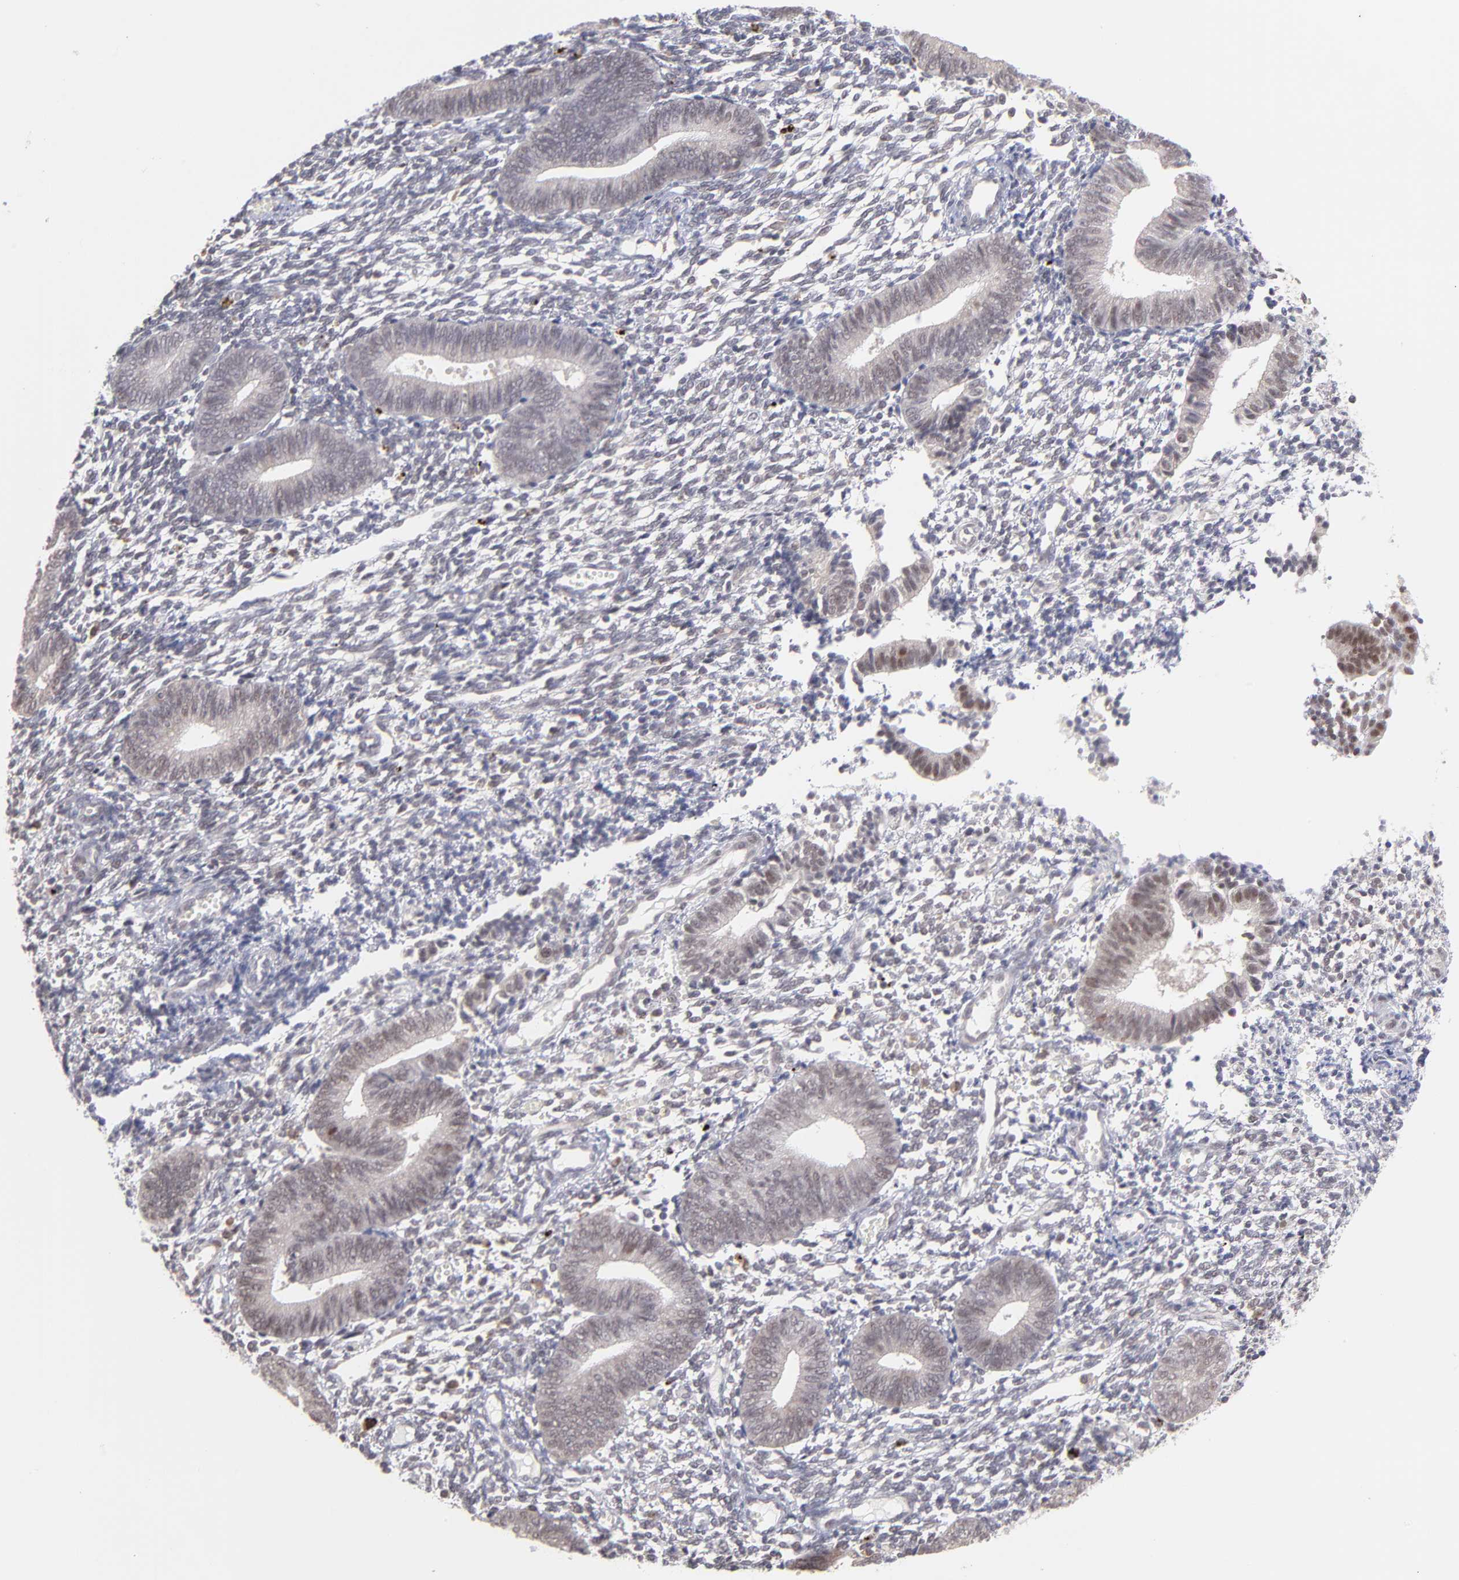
{"staining": {"intensity": "weak", "quantity": "<25%", "location": "nuclear"}, "tissue": "endometrium", "cell_type": "Cells in endometrial stroma", "image_type": "normal", "snomed": [{"axis": "morphology", "description": "Normal tissue, NOS"}, {"axis": "topography", "description": "Uterus"}, {"axis": "topography", "description": "Endometrium"}], "caption": "This photomicrograph is of benign endometrium stained with immunohistochemistry to label a protein in brown with the nuclei are counter-stained blue. There is no positivity in cells in endometrial stroma.", "gene": "OAS1", "patient": {"sex": "female", "age": 33}}